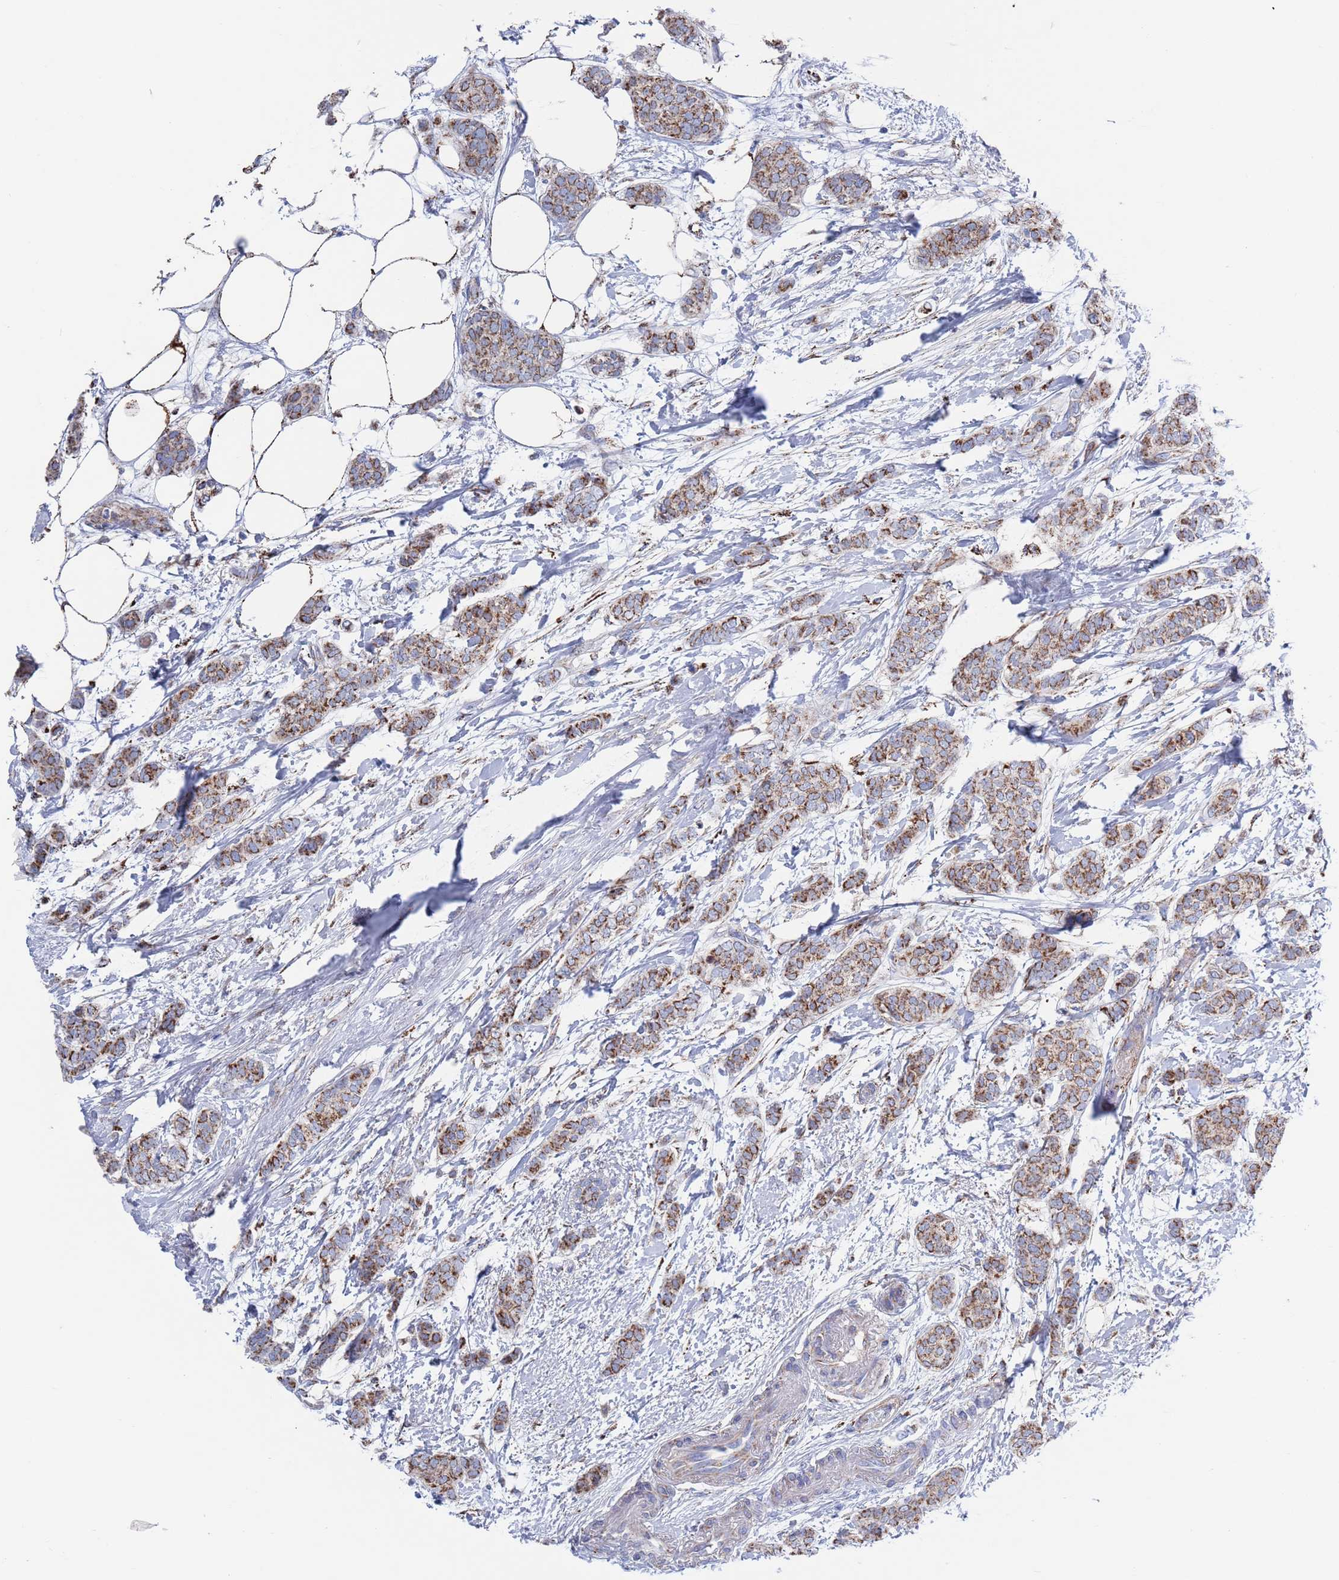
{"staining": {"intensity": "strong", "quantity": "25%-75%", "location": "cytoplasmic/membranous"}, "tissue": "breast cancer", "cell_type": "Tumor cells", "image_type": "cancer", "snomed": [{"axis": "morphology", "description": "Duct carcinoma"}, {"axis": "topography", "description": "Breast"}], "caption": "Immunohistochemical staining of breast cancer displays high levels of strong cytoplasmic/membranous expression in approximately 25%-75% of tumor cells. (DAB (3,3'-diaminobenzidine) IHC with brightfield microscopy, high magnification).", "gene": "CHCHD6", "patient": {"sex": "female", "age": 72}}